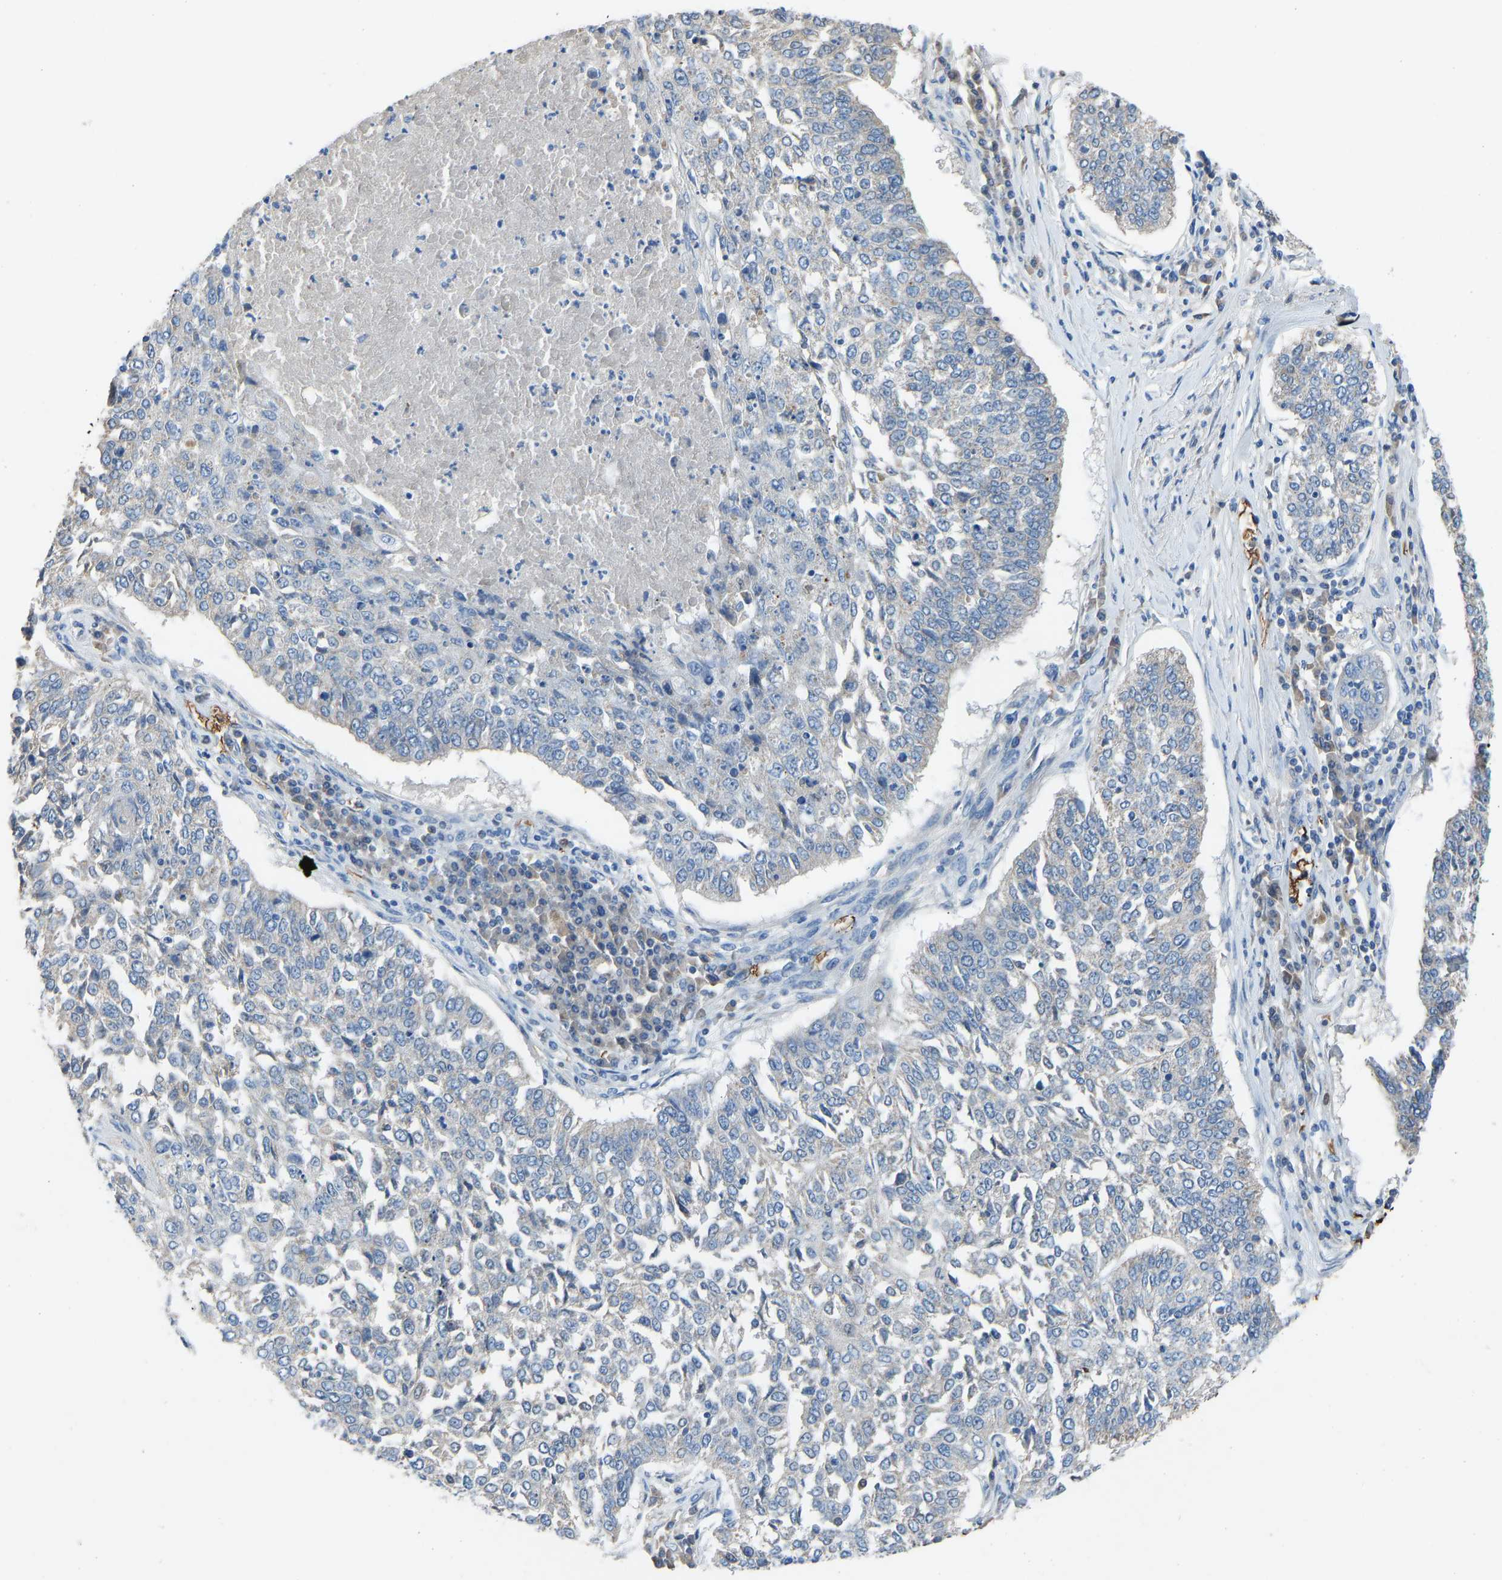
{"staining": {"intensity": "negative", "quantity": "none", "location": "none"}, "tissue": "lung cancer", "cell_type": "Tumor cells", "image_type": "cancer", "snomed": [{"axis": "morphology", "description": "Normal tissue, NOS"}, {"axis": "morphology", "description": "Squamous cell carcinoma, NOS"}, {"axis": "topography", "description": "Cartilage tissue"}, {"axis": "topography", "description": "Bronchus"}, {"axis": "topography", "description": "Lung"}], "caption": "Human lung squamous cell carcinoma stained for a protein using IHC exhibits no staining in tumor cells.", "gene": "PIGS", "patient": {"sex": "female", "age": 49}}